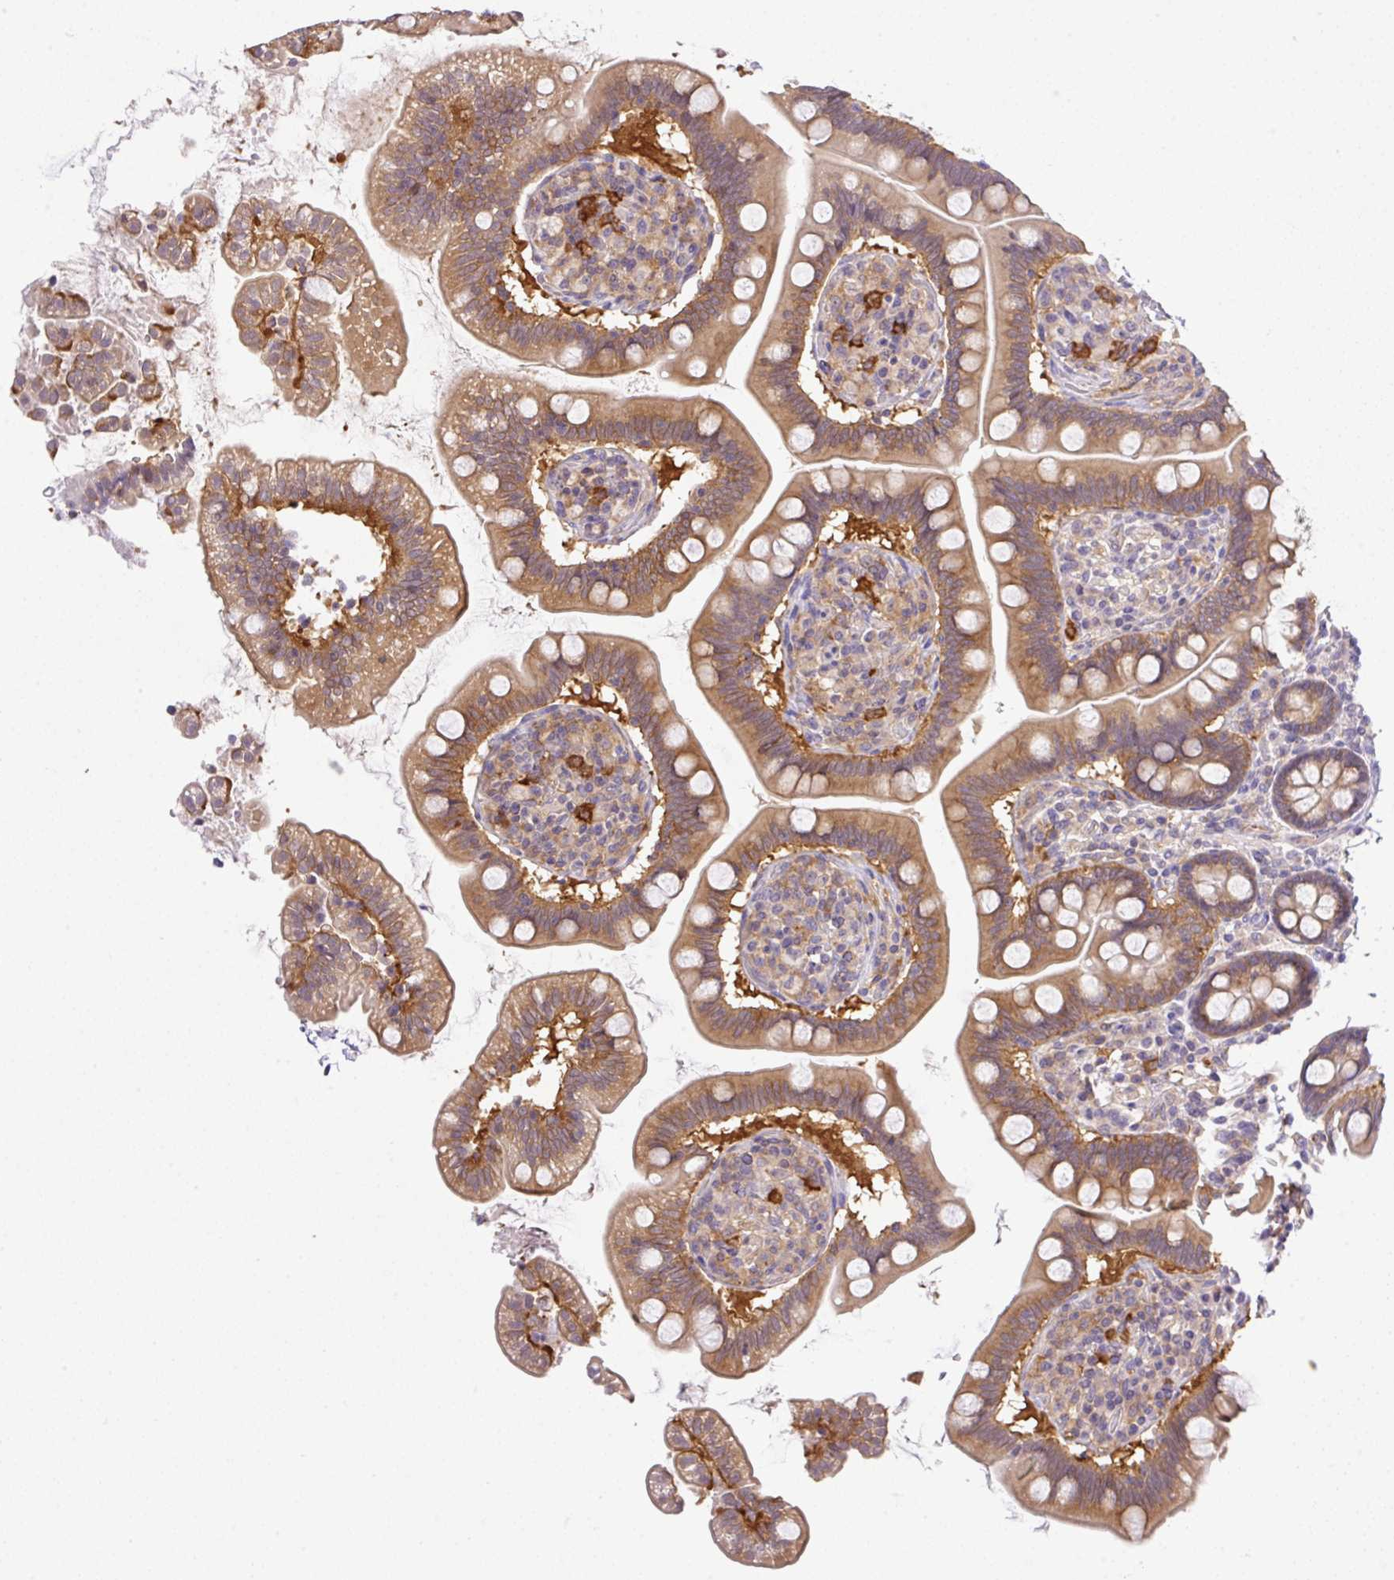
{"staining": {"intensity": "moderate", "quantity": "25%-75%", "location": "cytoplasmic/membranous"}, "tissue": "small intestine", "cell_type": "Glandular cells", "image_type": "normal", "snomed": [{"axis": "morphology", "description": "Normal tissue, NOS"}, {"axis": "topography", "description": "Small intestine"}], "caption": "DAB (3,3'-diaminobenzidine) immunohistochemical staining of benign small intestine reveals moderate cytoplasmic/membranous protein staining in about 25%-75% of glandular cells. (Stains: DAB in brown, nuclei in blue, Microscopy: brightfield microscopy at high magnification).", "gene": "CAMK2A", "patient": {"sex": "female", "age": 64}}